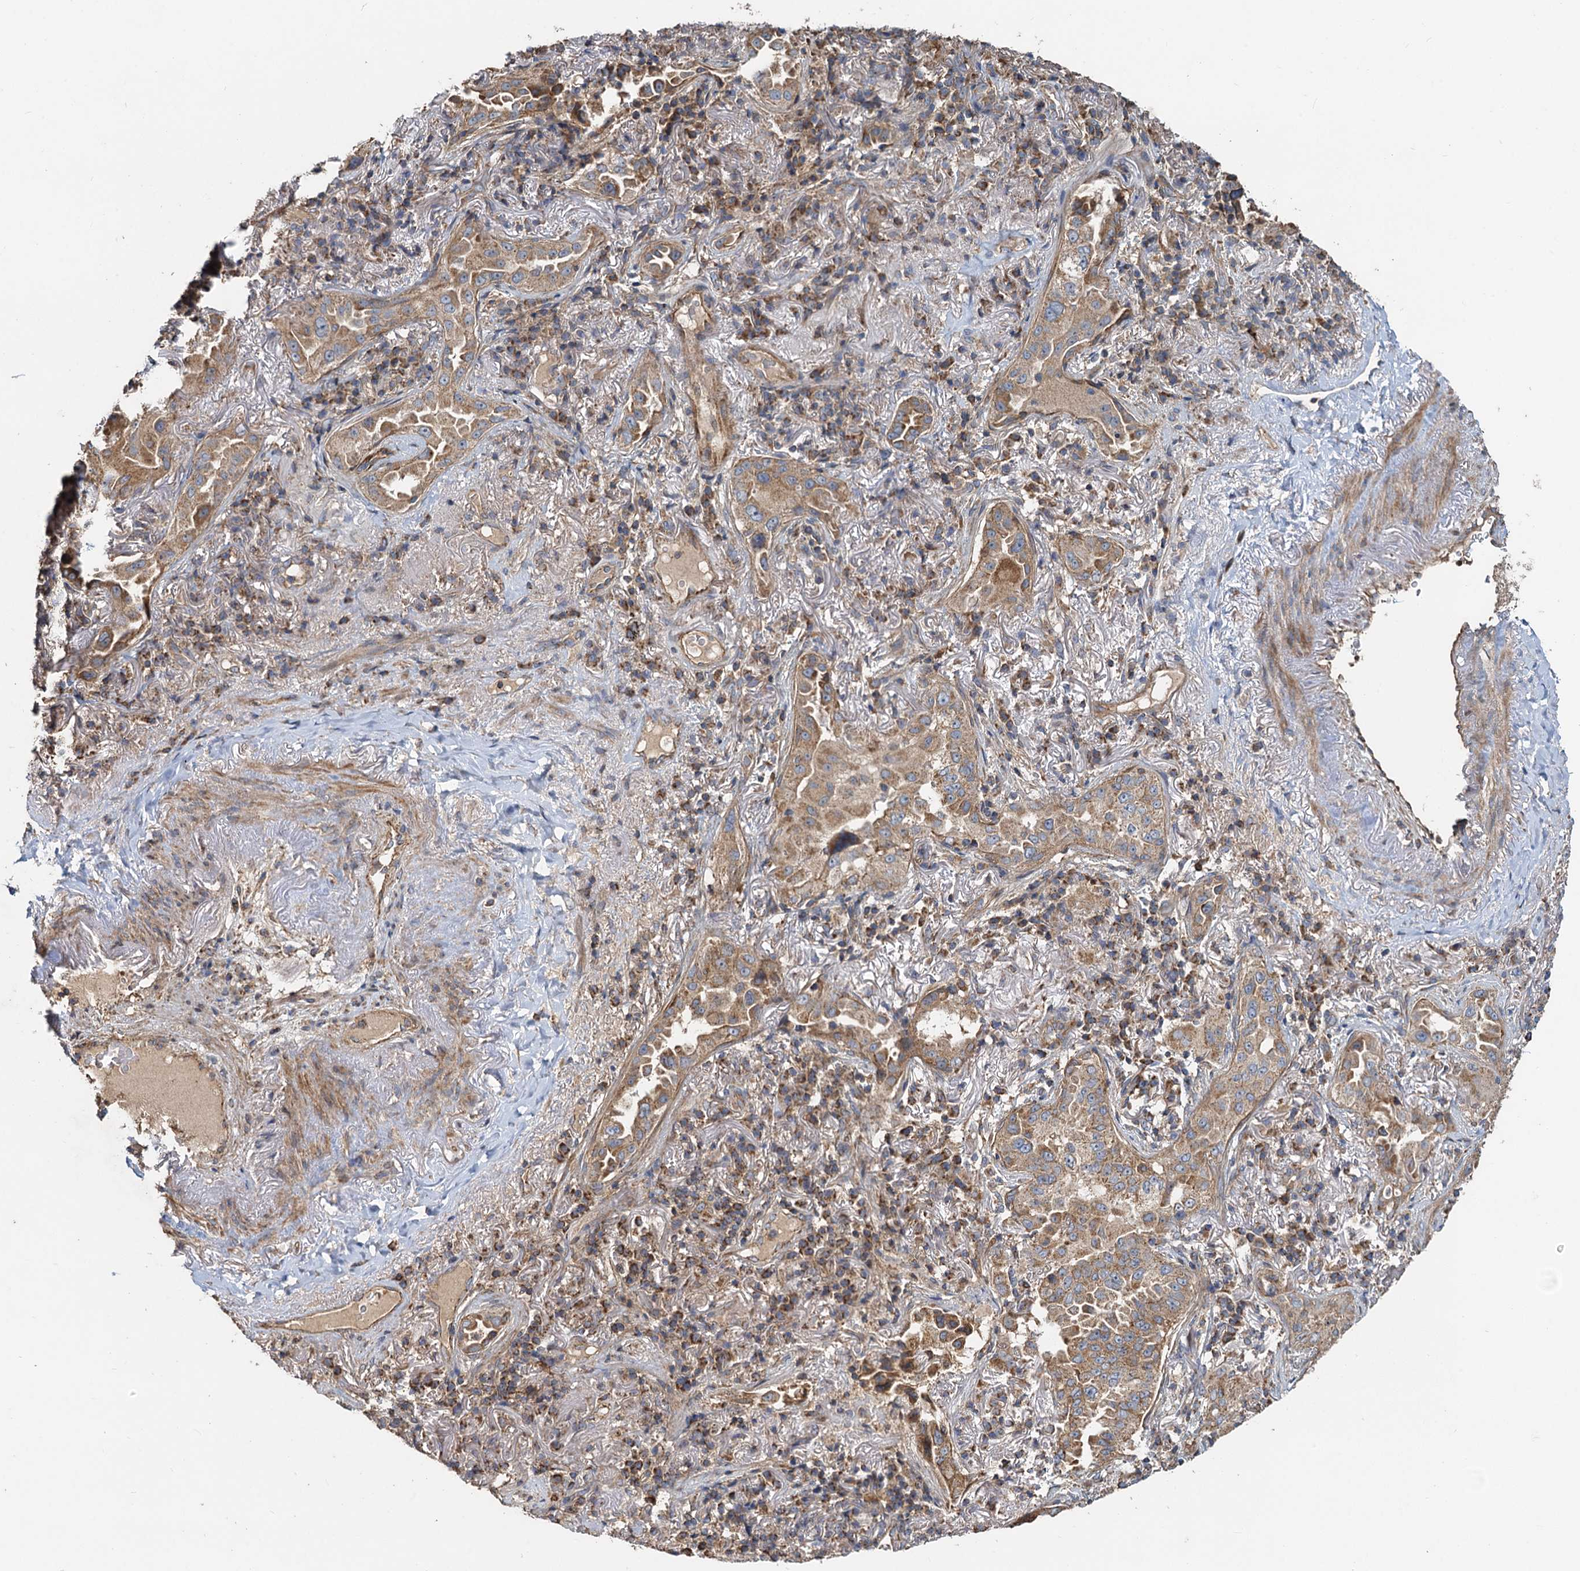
{"staining": {"intensity": "moderate", "quantity": ">75%", "location": "cytoplasmic/membranous"}, "tissue": "lung cancer", "cell_type": "Tumor cells", "image_type": "cancer", "snomed": [{"axis": "morphology", "description": "Adenocarcinoma, NOS"}, {"axis": "topography", "description": "Lung"}], "caption": "Immunohistochemistry (IHC) staining of lung adenocarcinoma, which reveals medium levels of moderate cytoplasmic/membranous positivity in about >75% of tumor cells indicating moderate cytoplasmic/membranous protein staining. The staining was performed using DAB (3,3'-diaminobenzidine) (brown) for protein detection and nuclei were counterstained in hematoxylin (blue).", "gene": "SDS", "patient": {"sex": "female", "age": 69}}